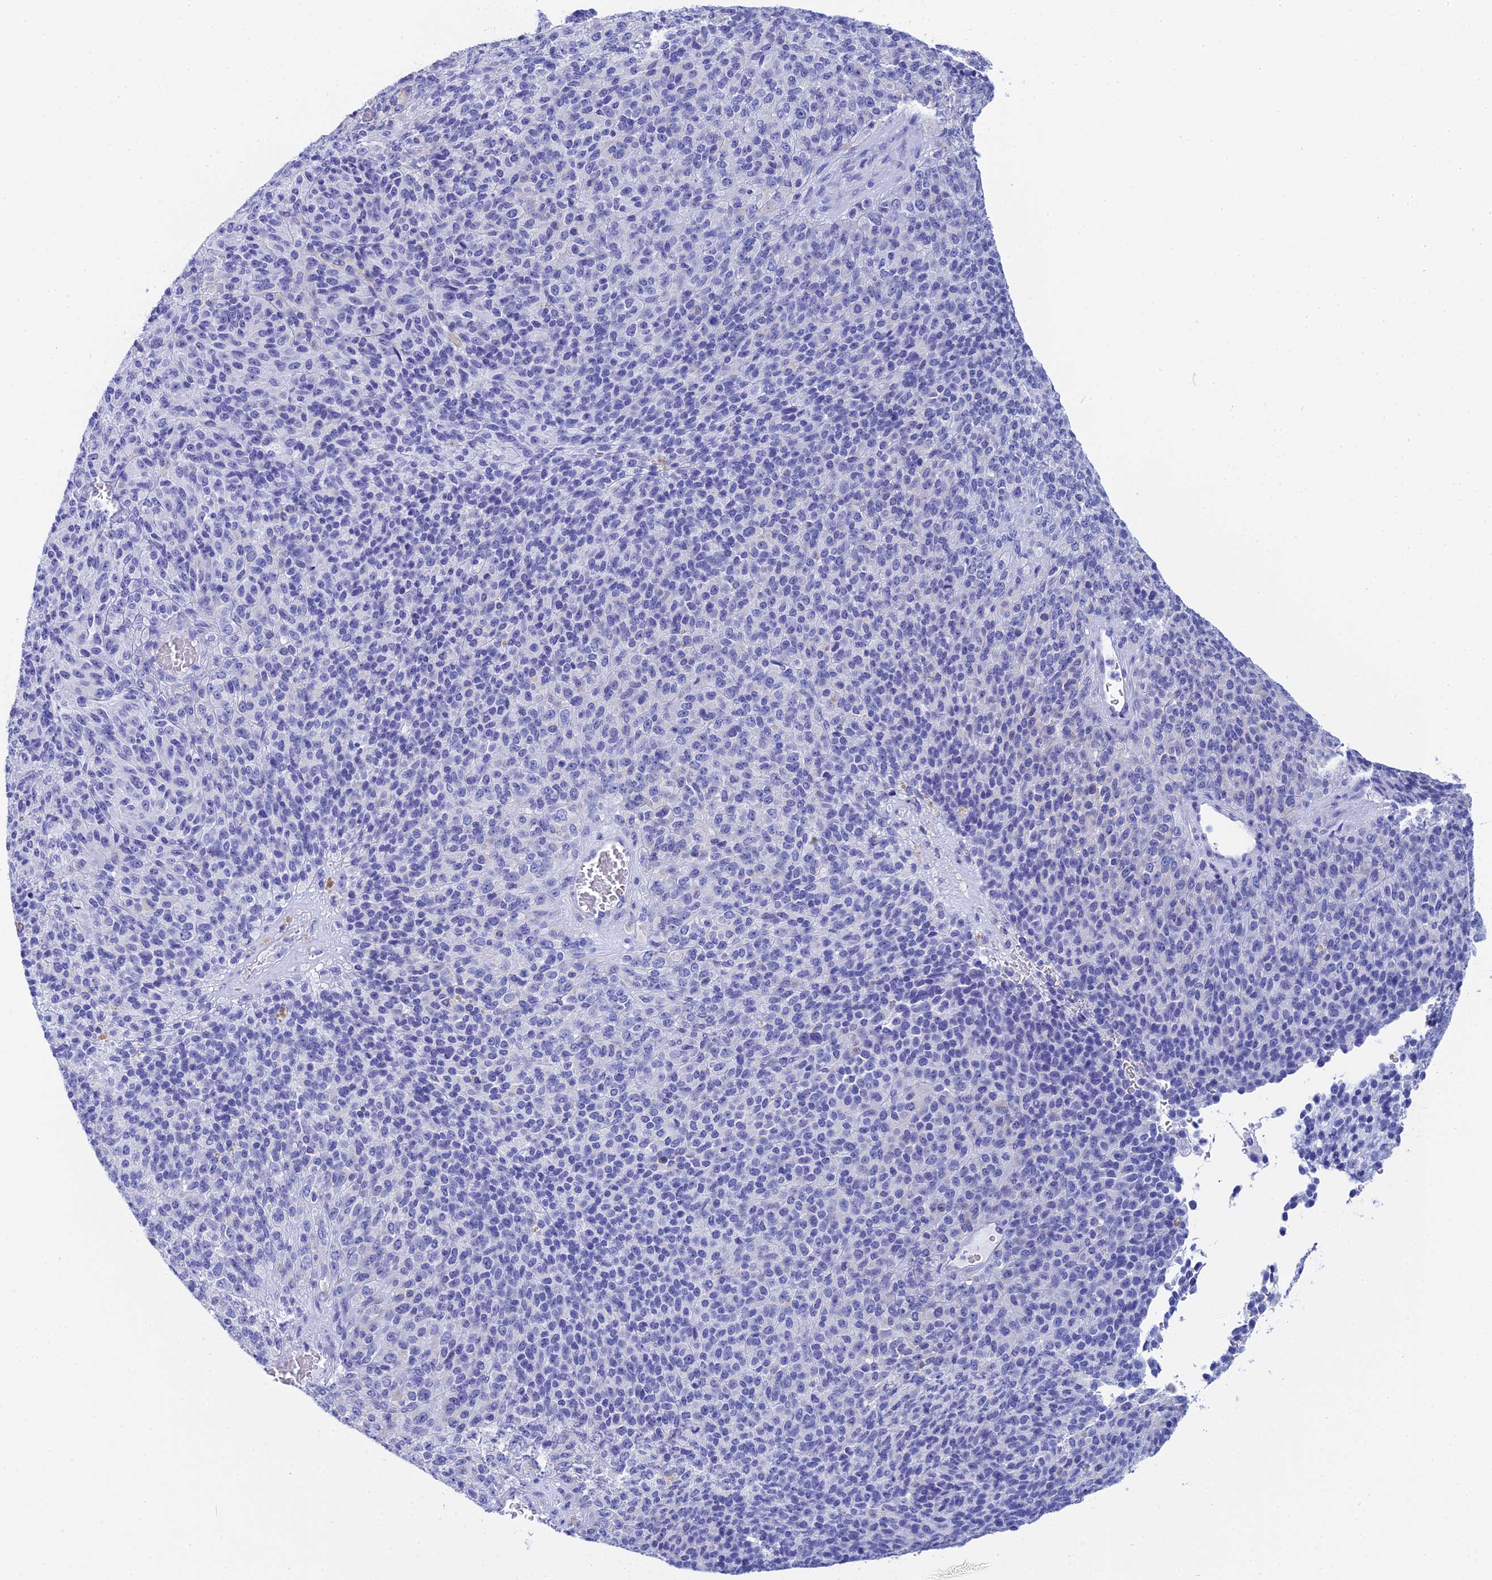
{"staining": {"intensity": "negative", "quantity": "none", "location": "none"}, "tissue": "melanoma", "cell_type": "Tumor cells", "image_type": "cancer", "snomed": [{"axis": "morphology", "description": "Malignant melanoma, Metastatic site"}, {"axis": "topography", "description": "Brain"}], "caption": "DAB (3,3'-diaminobenzidine) immunohistochemical staining of melanoma exhibits no significant expression in tumor cells. (Brightfield microscopy of DAB IHC at high magnification).", "gene": "TEX101", "patient": {"sex": "female", "age": 56}}